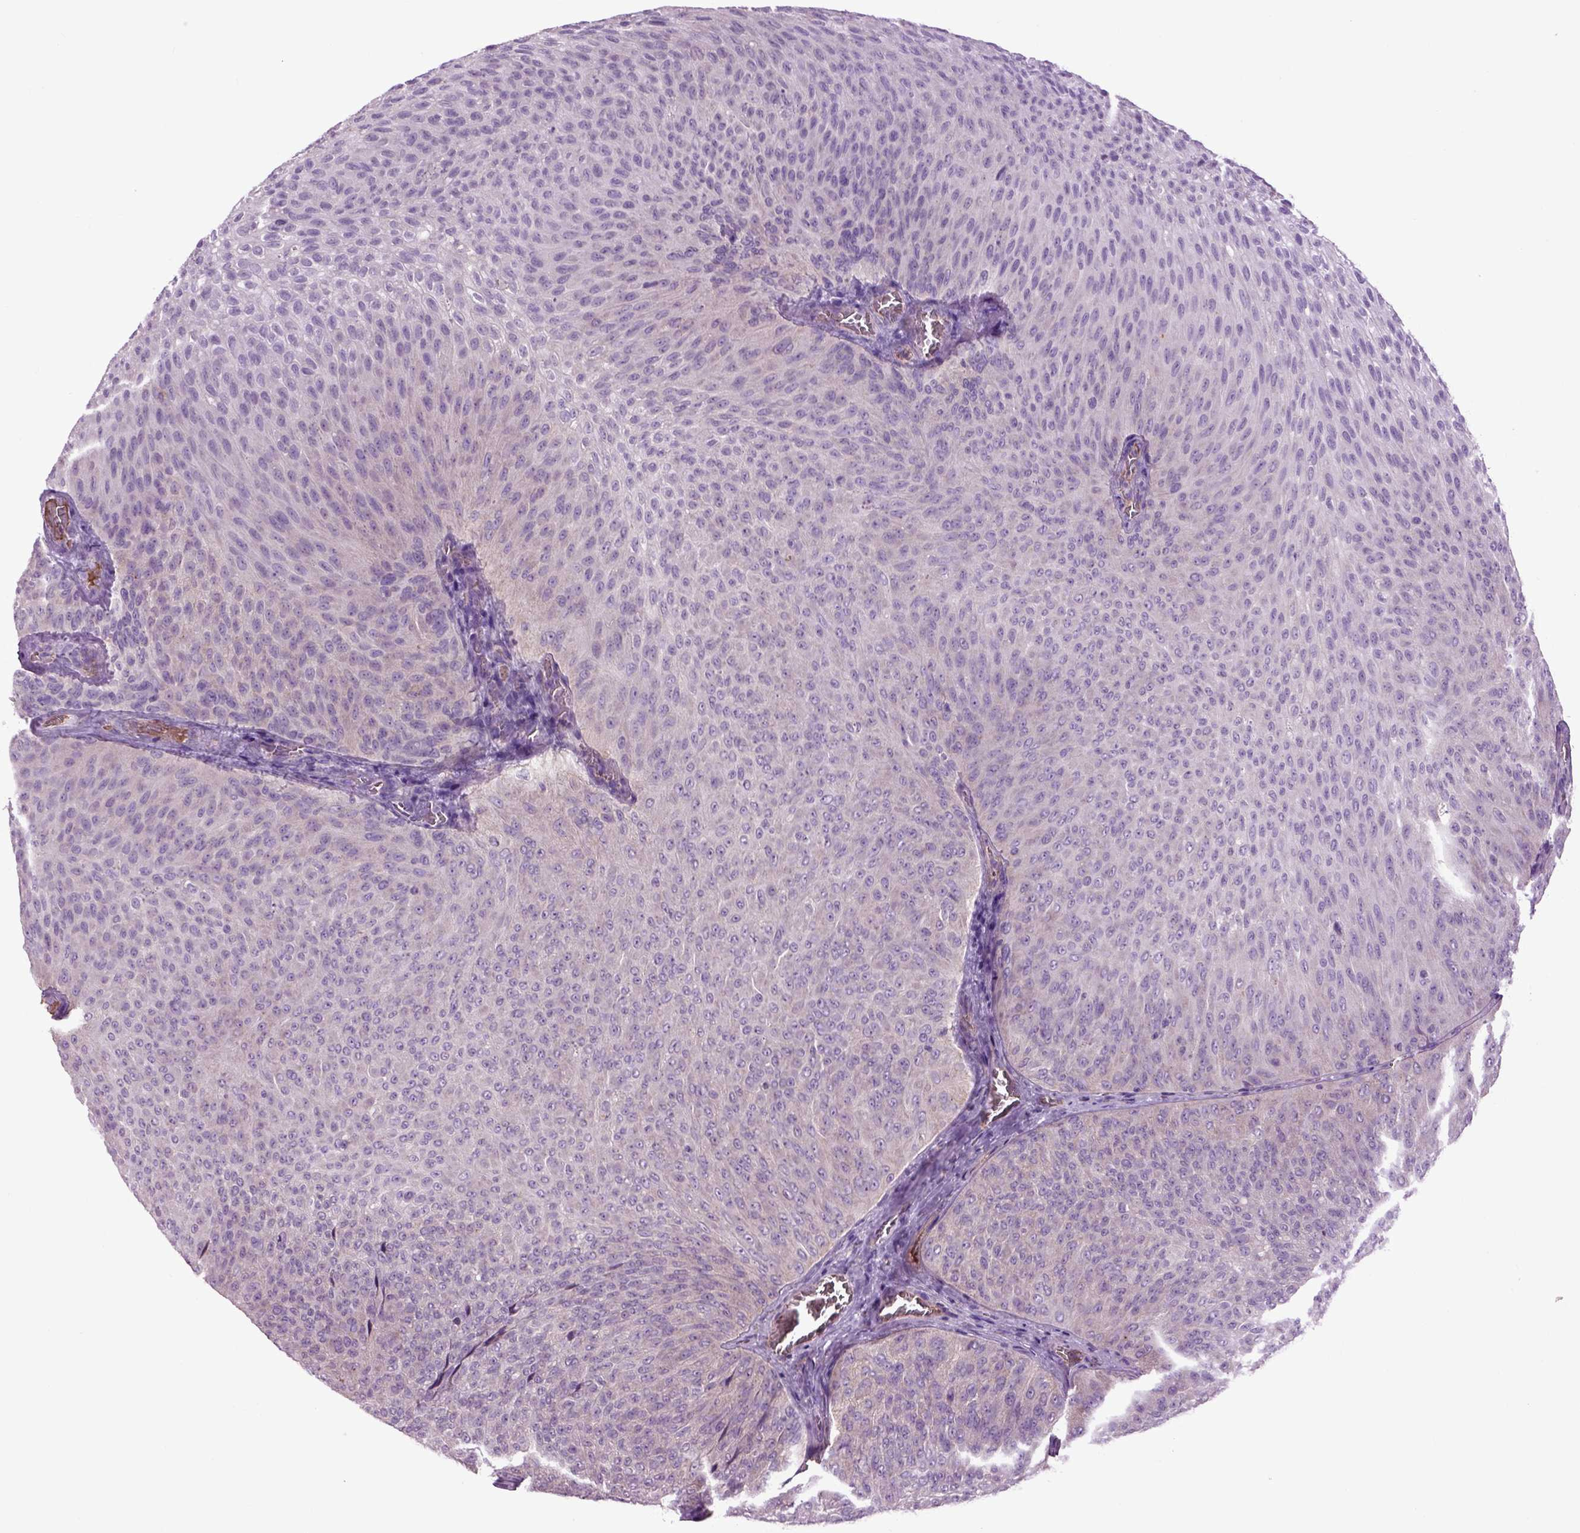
{"staining": {"intensity": "negative", "quantity": "none", "location": "none"}, "tissue": "urothelial cancer", "cell_type": "Tumor cells", "image_type": "cancer", "snomed": [{"axis": "morphology", "description": "Urothelial carcinoma, Low grade"}, {"axis": "topography", "description": "Urinary bladder"}], "caption": "Human low-grade urothelial carcinoma stained for a protein using immunohistochemistry displays no staining in tumor cells.", "gene": "SPON1", "patient": {"sex": "male", "age": 78}}